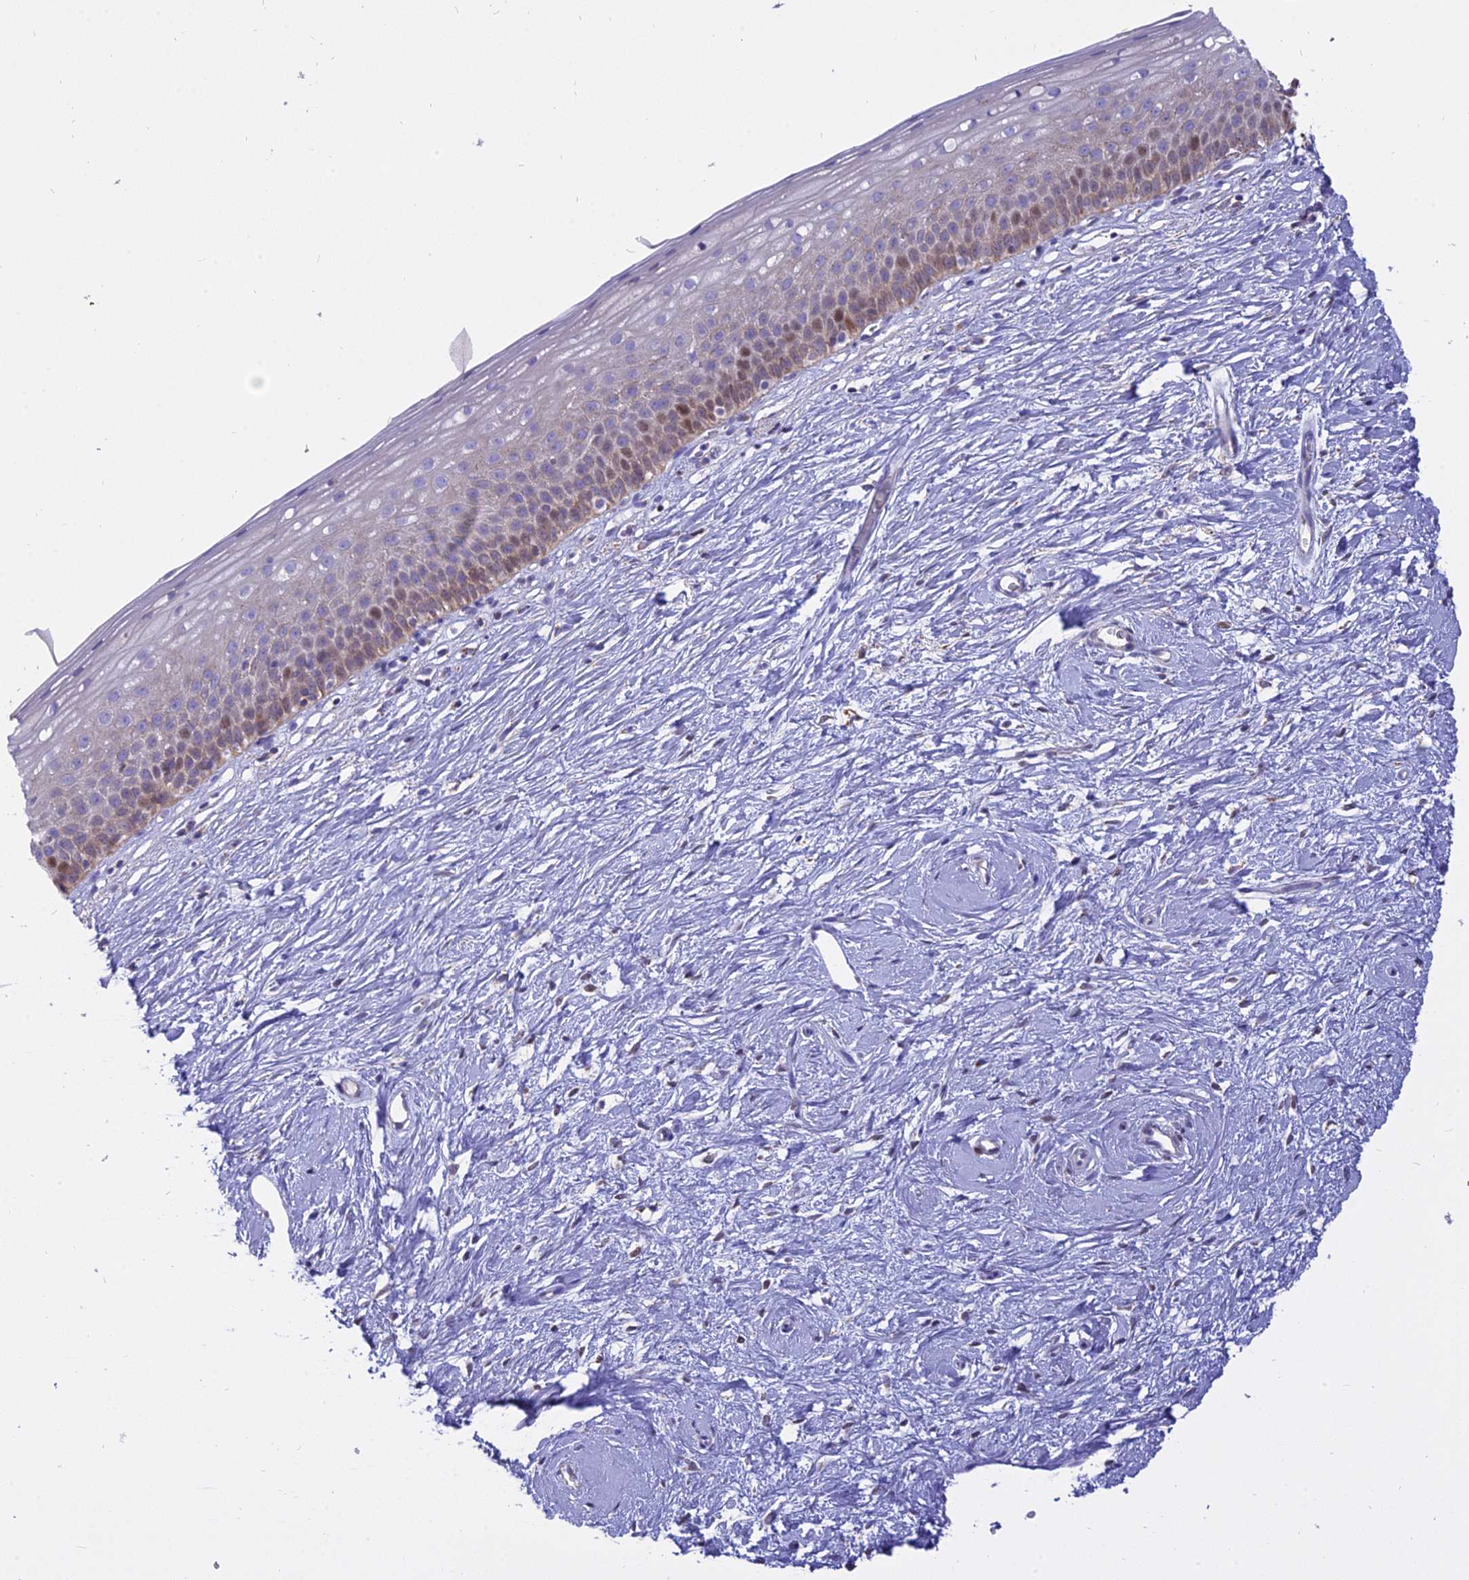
{"staining": {"intensity": "negative", "quantity": "none", "location": "none"}, "tissue": "cervix", "cell_type": "Glandular cells", "image_type": "normal", "snomed": [{"axis": "morphology", "description": "Normal tissue, NOS"}, {"axis": "topography", "description": "Cervix"}], "caption": "Human cervix stained for a protein using immunohistochemistry (IHC) demonstrates no positivity in glandular cells.", "gene": "CENPV", "patient": {"sex": "female", "age": 57}}